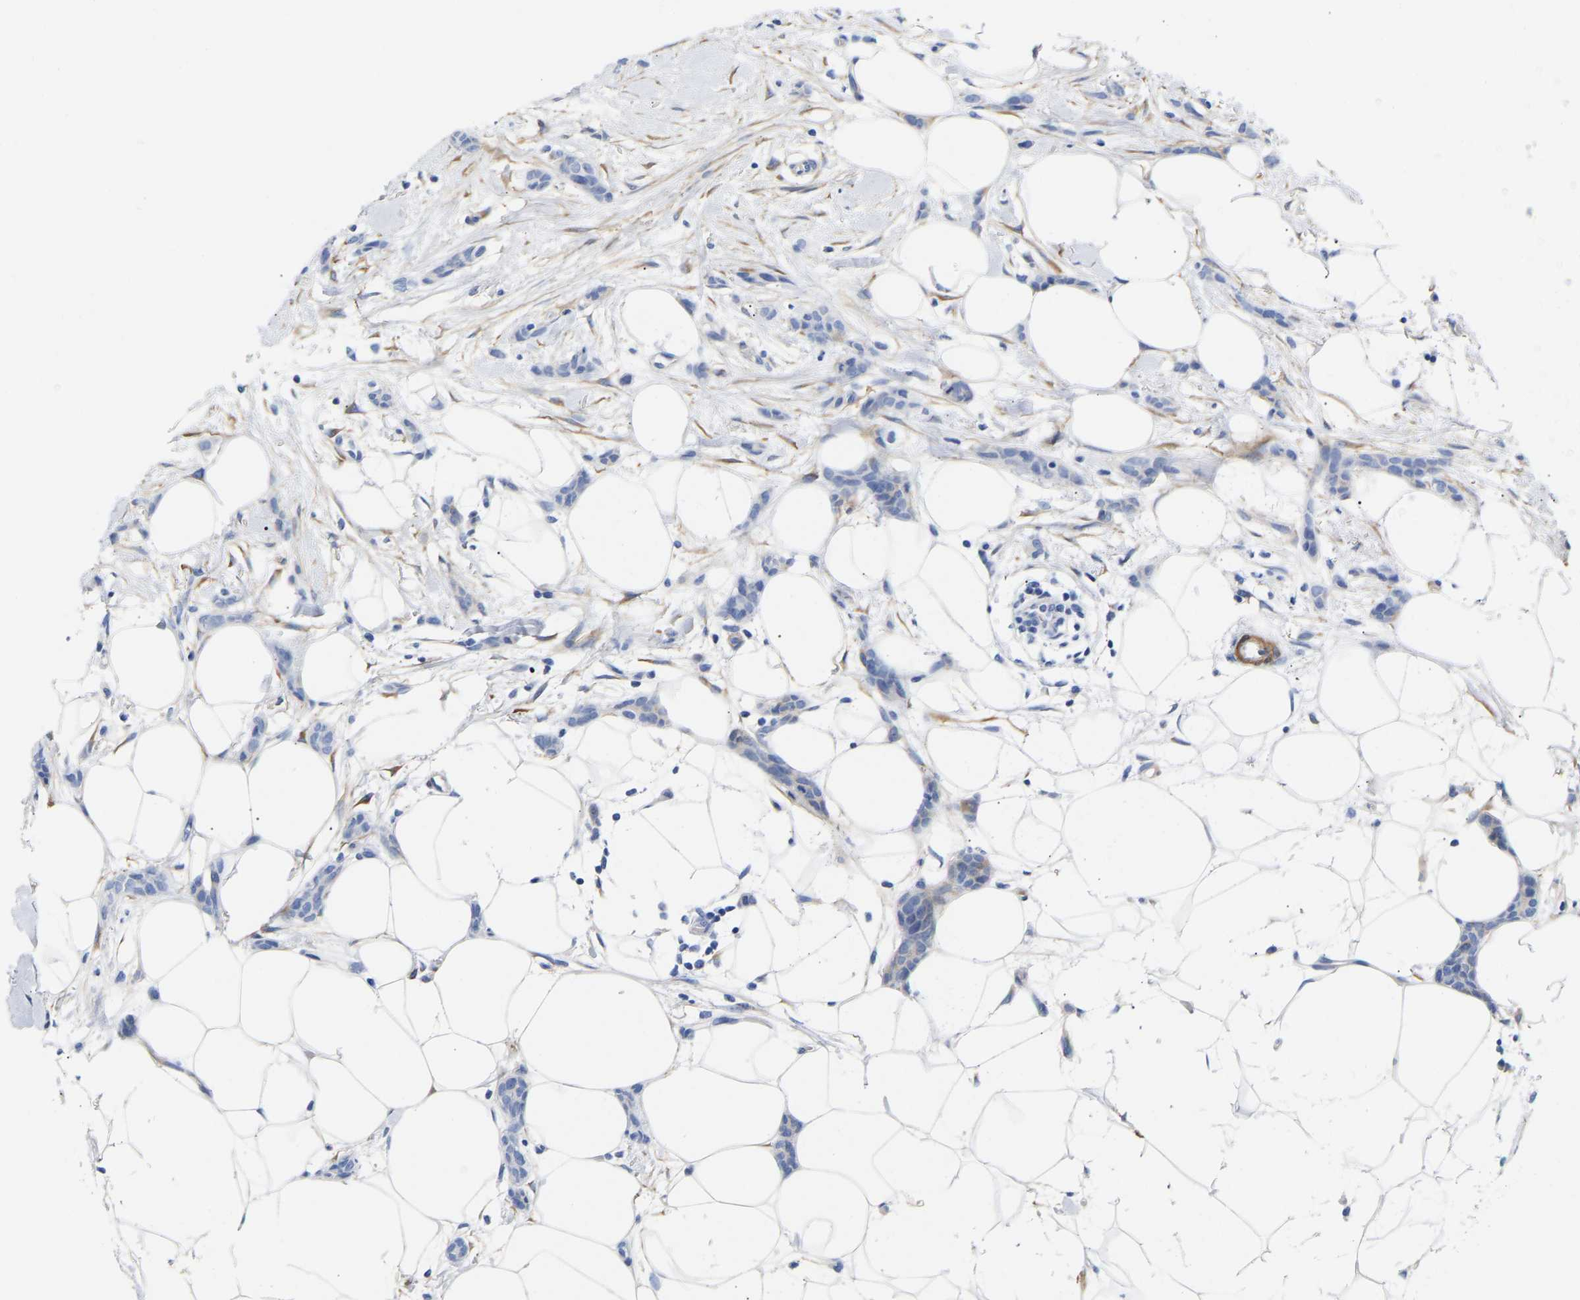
{"staining": {"intensity": "negative", "quantity": "none", "location": "none"}, "tissue": "breast cancer", "cell_type": "Tumor cells", "image_type": "cancer", "snomed": [{"axis": "morphology", "description": "Lobular carcinoma"}, {"axis": "topography", "description": "Skin"}, {"axis": "topography", "description": "Breast"}], "caption": "DAB (3,3'-diaminobenzidine) immunohistochemical staining of human breast lobular carcinoma shows no significant expression in tumor cells. (Brightfield microscopy of DAB immunohistochemistry at high magnification).", "gene": "AMPH", "patient": {"sex": "female", "age": 46}}